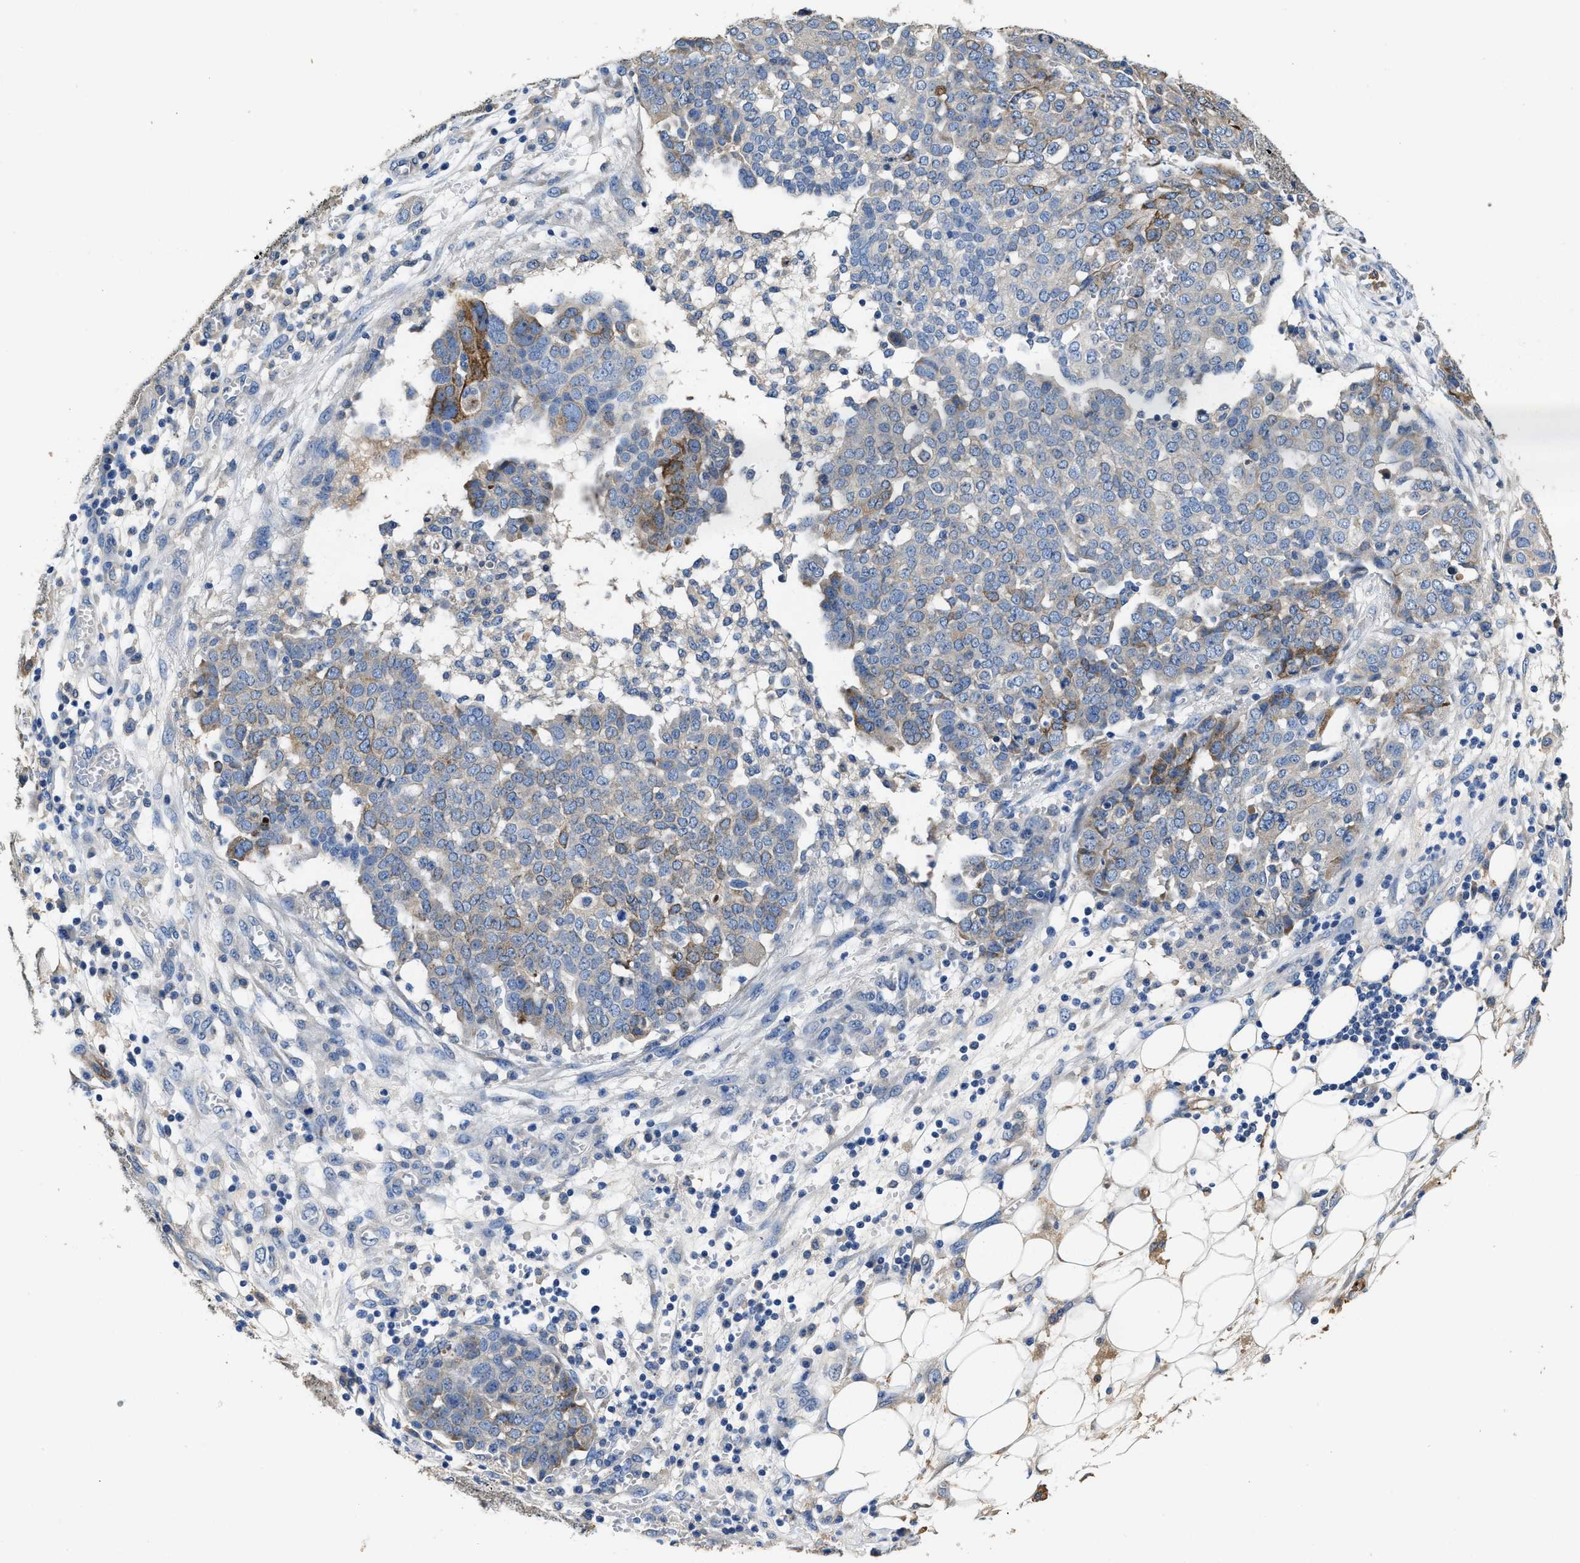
{"staining": {"intensity": "moderate", "quantity": "<25%", "location": "cytoplasmic/membranous"}, "tissue": "ovarian cancer", "cell_type": "Tumor cells", "image_type": "cancer", "snomed": [{"axis": "morphology", "description": "Cystadenocarcinoma, serous, NOS"}, {"axis": "topography", "description": "Soft tissue"}, {"axis": "topography", "description": "Ovary"}], "caption": "Ovarian cancer stained for a protein displays moderate cytoplasmic/membranous positivity in tumor cells.", "gene": "PEG10", "patient": {"sex": "female", "age": 57}}